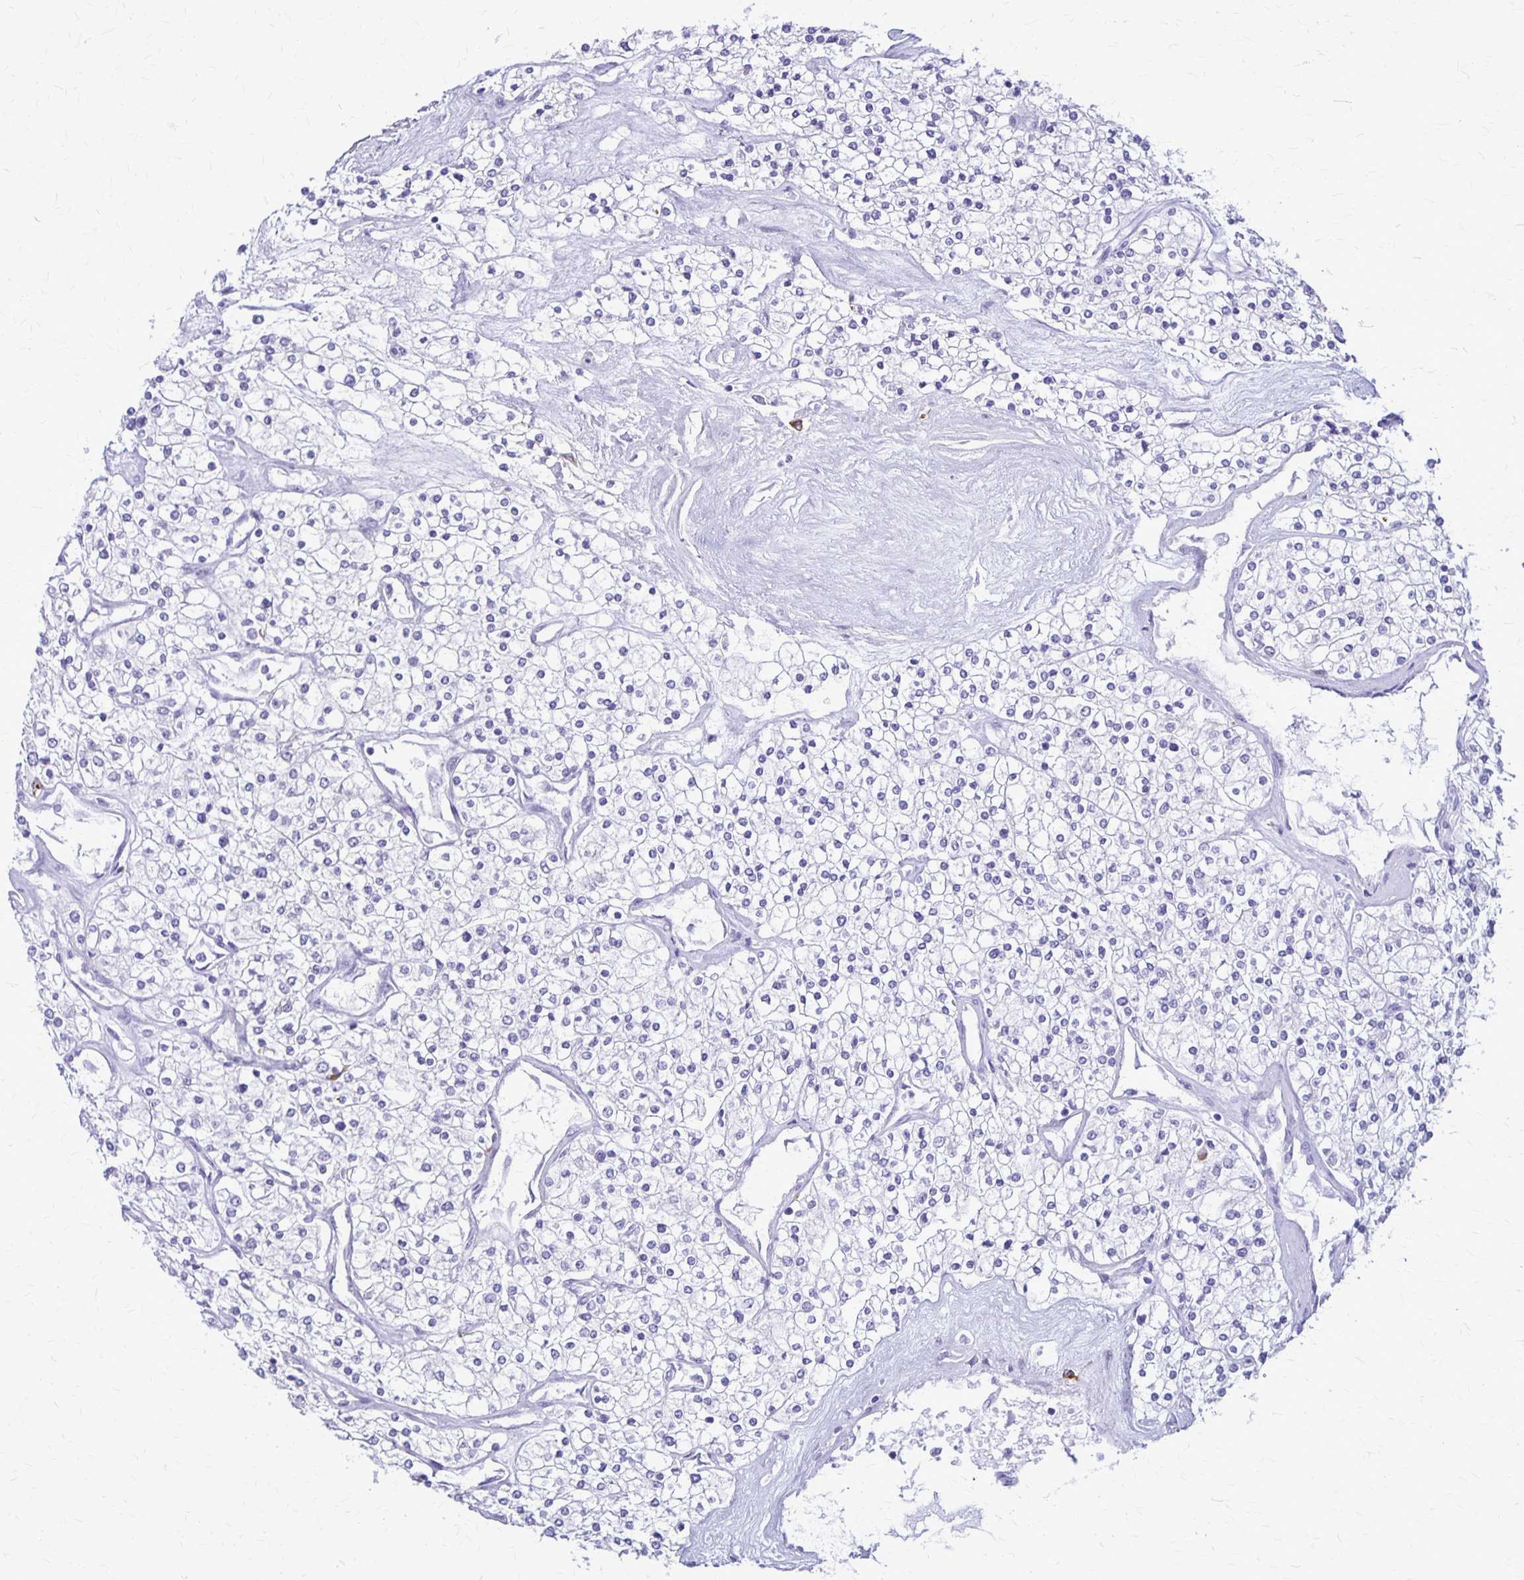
{"staining": {"intensity": "negative", "quantity": "none", "location": "none"}, "tissue": "renal cancer", "cell_type": "Tumor cells", "image_type": "cancer", "snomed": [{"axis": "morphology", "description": "Adenocarcinoma, NOS"}, {"axis": "topography", "description": "Kidney"}], "caption": "Immunohistochemical staining of renal cancer (adenocarcinoma) displays no significant positivity in tumor cells.", "gene": "RTN1", "patient": {"sex": "male", "age": 80}}